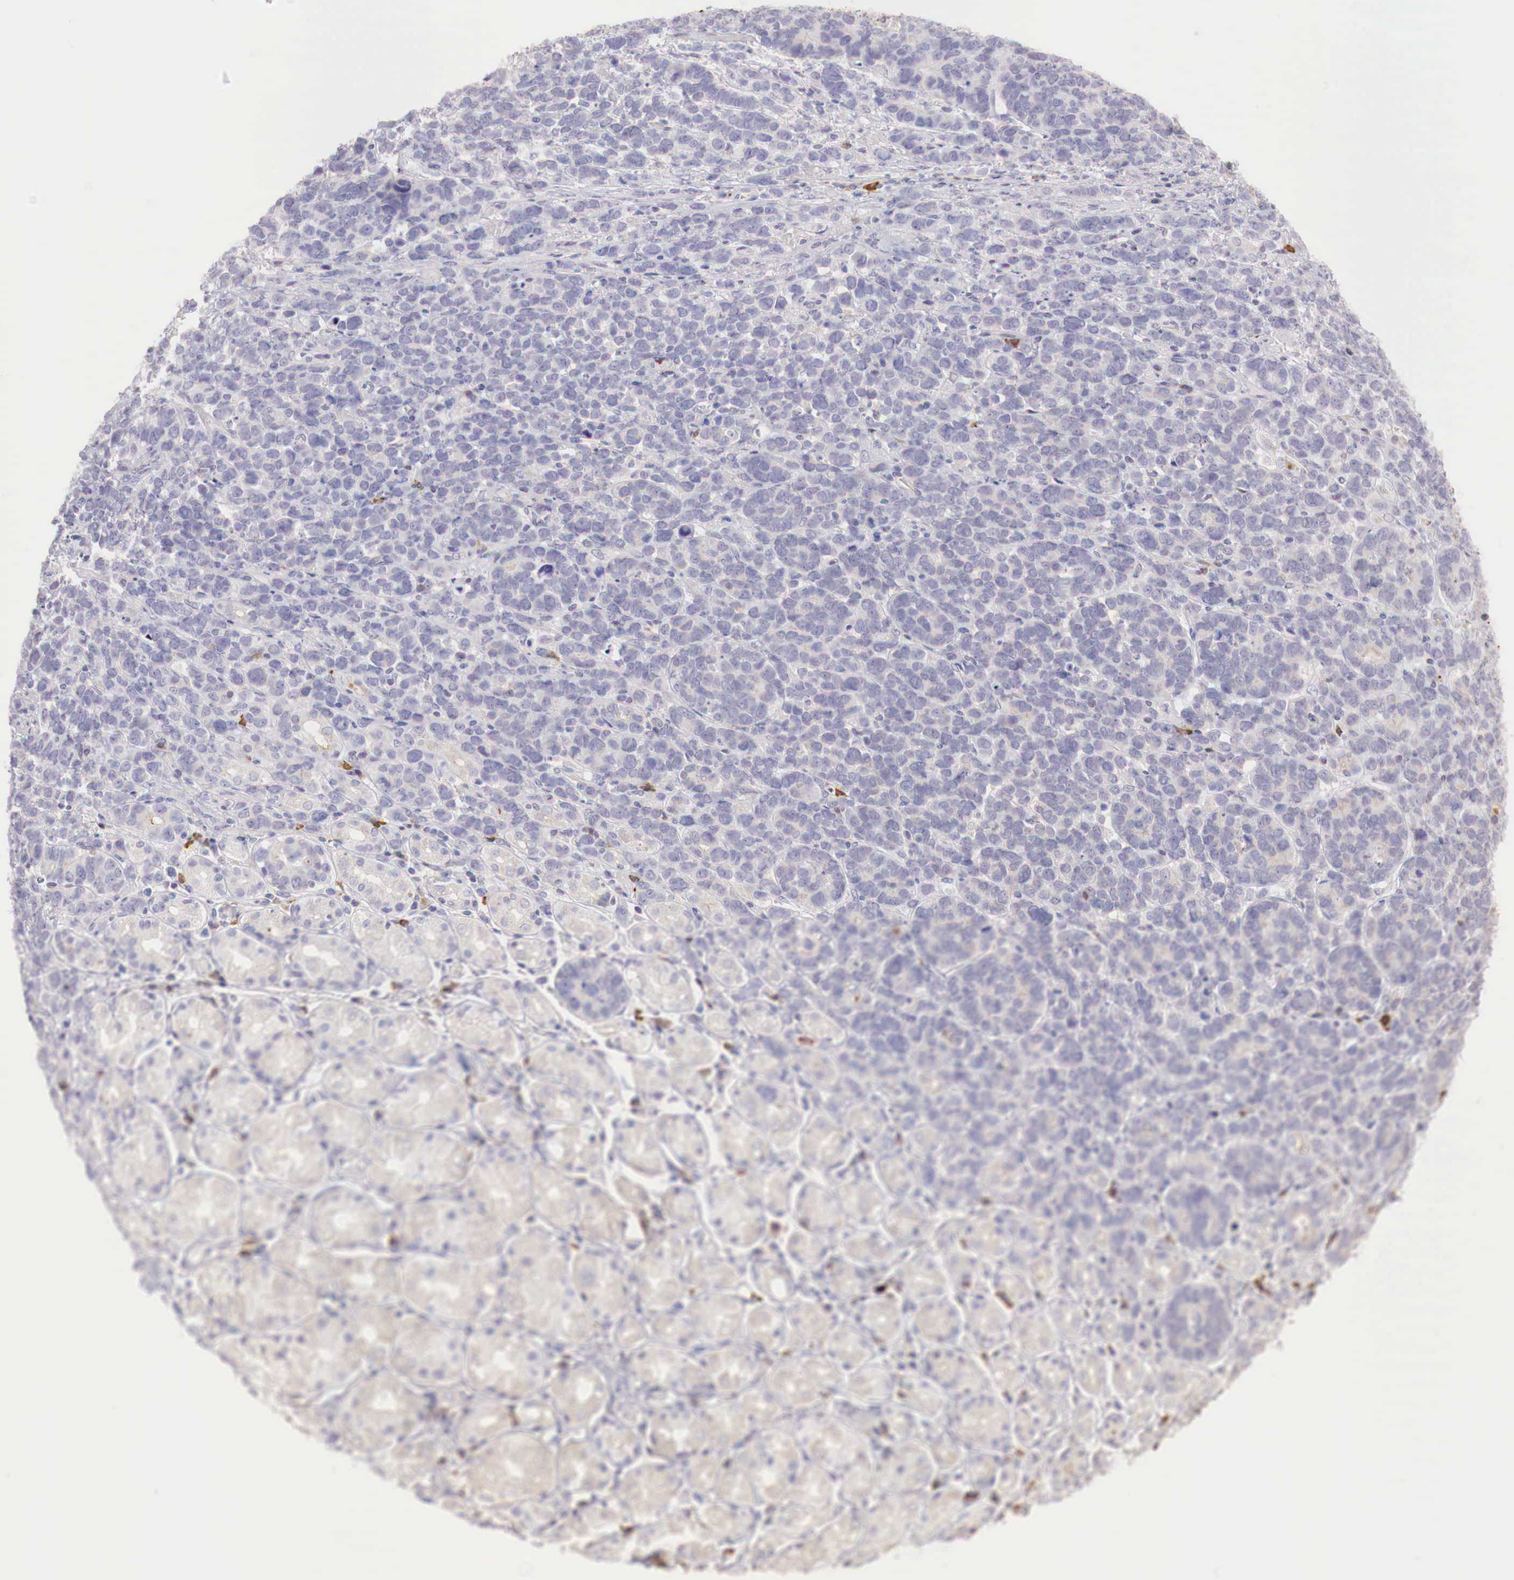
{"staining": {"intensity": "negative", "quantity": "none", "location": "none"}, "tissue": "stomach cancer", "cell_type": "Tumor cells", "image_type": "cancer", "snomed": [{"axis": "morphology", "description": "Adenocarcinoma, NOS"}, {"axis": "topography", "description": "Stomach, upper"}], "caption": "IHC of stomach cancer shows no positivity in tumor cells.", "gene": "XPNPEP2", "patient": {"sex": "male", "age": 71}}